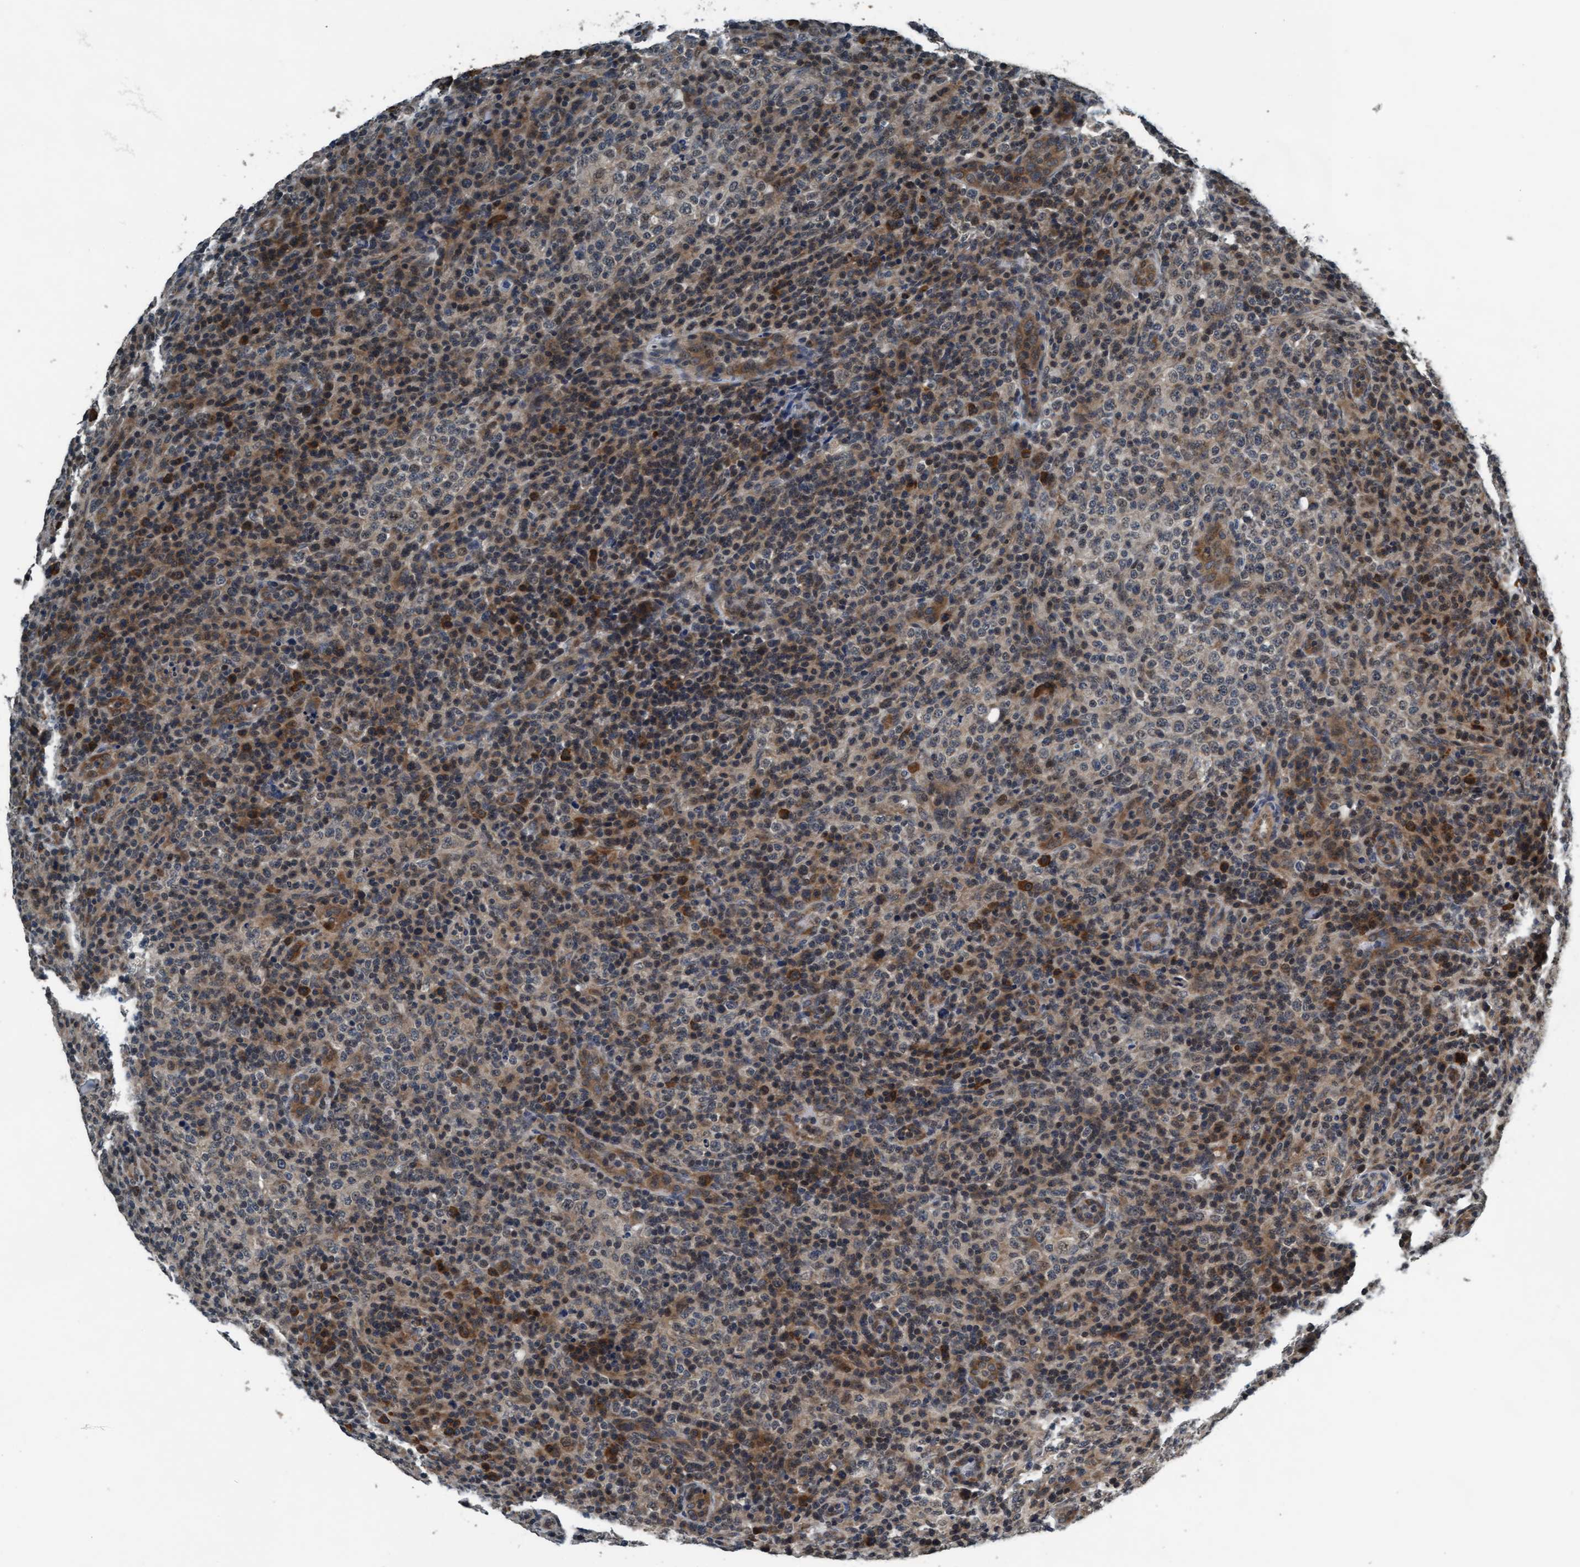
{"staining": {"intensity": "weak", "quantity": "25%-75%", "location": "cytoplasmic/membranous,nuclear"}, "tissue": "lymphoma", "cell_type": "Tumor cells", "image_type": "cancer", "snomed": [{"axis": "morphology", "description": "Malignant lymphoma, non-Hodgkin's type, High grade"}, {"axis": "topography", "description": "Lymph node"}], "caption": "This histopathology image demonstrates IHC staining of lymphoma, with low weak cytoplasmic/membranous and nuclear staining in approximately 25%-75% of tumor cells.", "gene": "WASF1", "patient": {"sex": "female", "age": 76}}